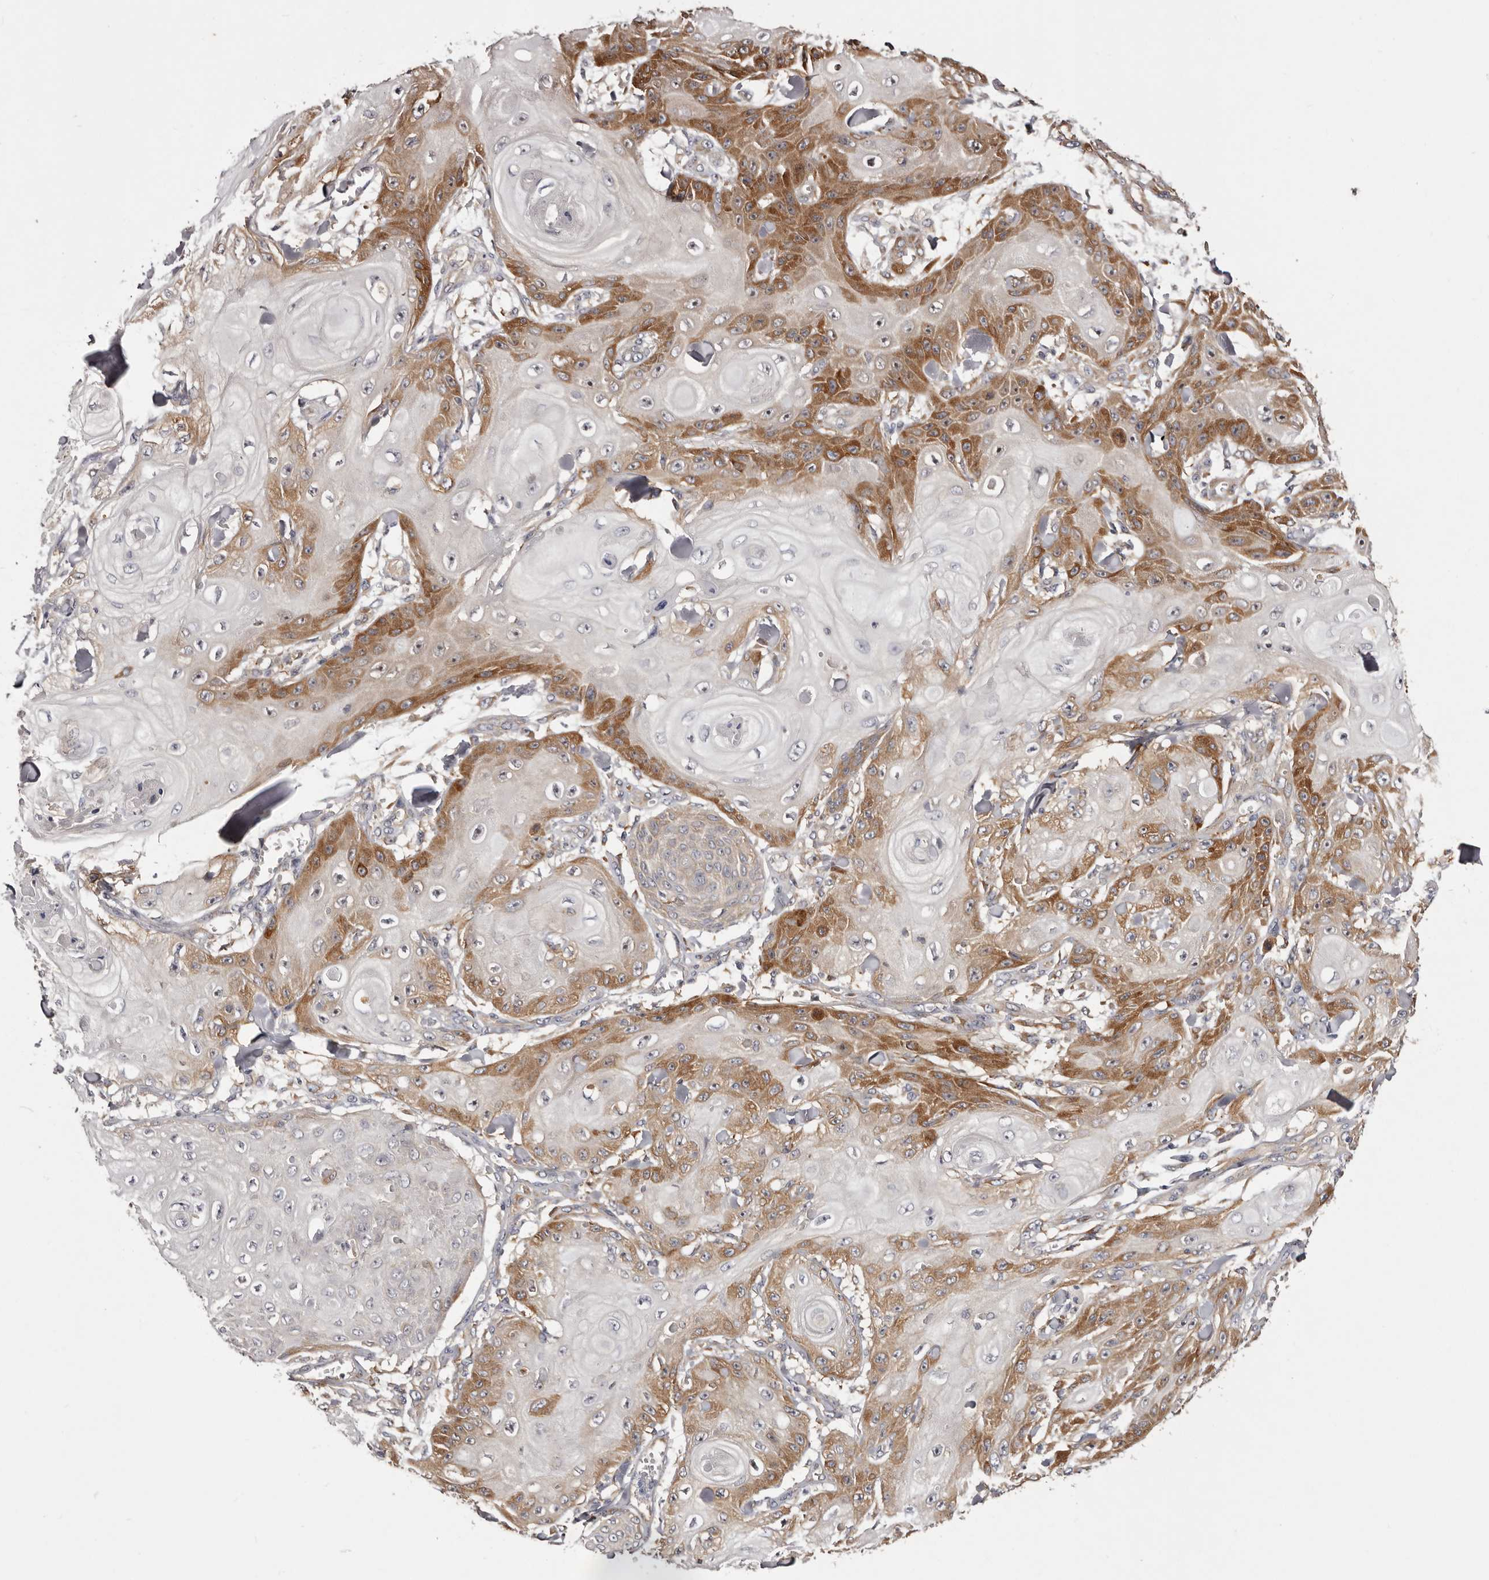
{"staining": {"intensity": "moderate", "quantity": ">75%", "location": "cytoplasmic/membranous"}, "tissue": "skin cancer", "cell_type": "Tumor cells", "image_type": "cancer", "snomed": [{"axis": "morphology", "description": "Squamous cell carcinoma, NOS"}, {"axis": "topography", "description": "Skin"}], "caption": "A high-resolution micrograph shows immunohistochemistry (IHC) staining of skin cancer (squamous cell carcinoma), which demonstrates moderate cytoplasmic/membranous staining in about >75% of tumor cells.", "gene": "LTV1", "patient": {"sex": "male", "age": 74}}